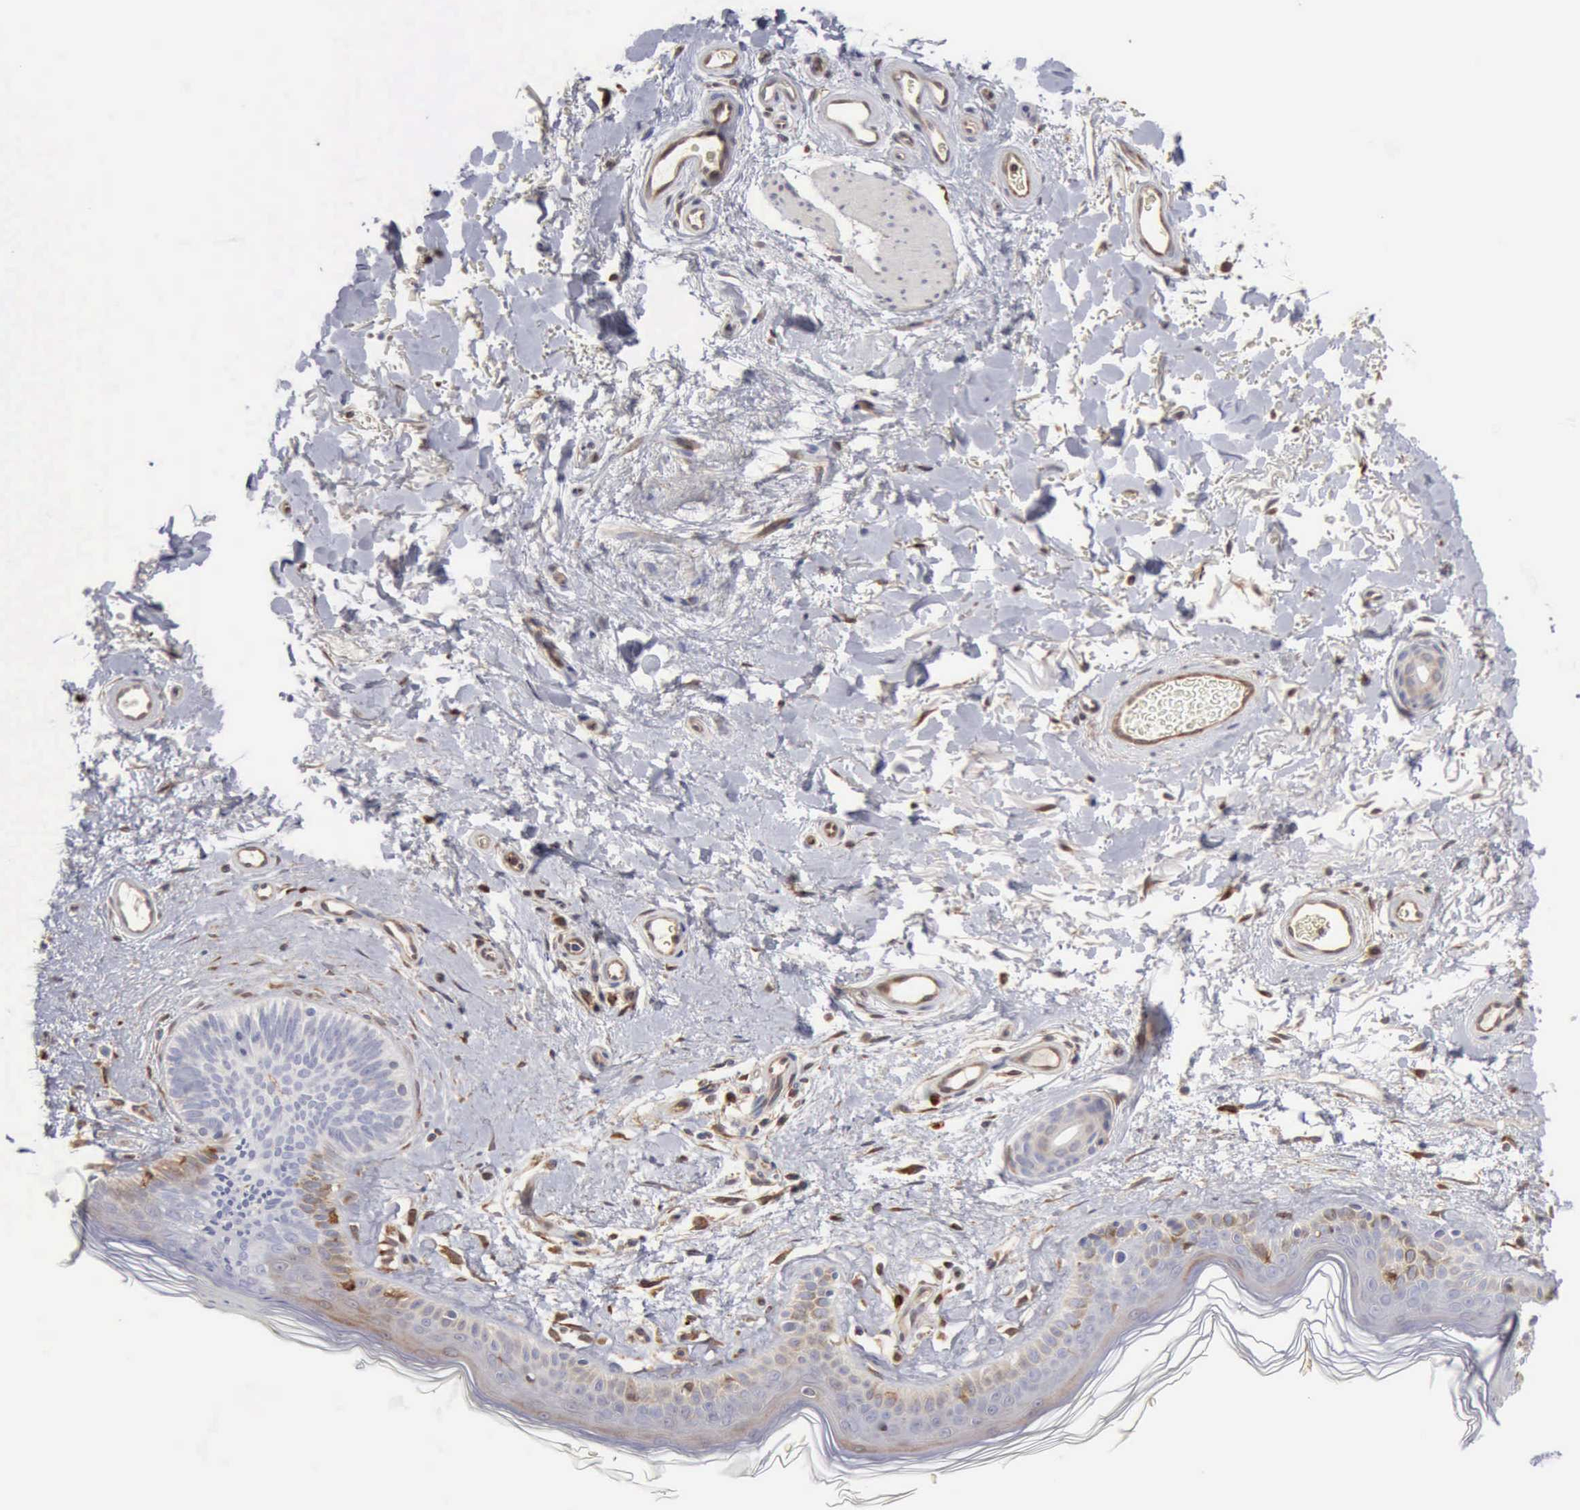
{"staining": {"intensity": "moderate", "quantity": ">75%", "location": "cytoplasmic/membranous"}, "tissue": "skin", "cell_type": "Fibroblasts", "image_type": "normal", "snomed": [{"axis": "morphology", "description": "Normal tissue, NOS"}, {"axis": "topography", "description": "Skin"}], "caption": "A brown stain labels moderate cytoplasmic/membranous positivity of a protein in fibroblasts of unremarkable skin. (Brightfield microscopy of DAB IHC at high magnification).", "gene": "APOL2", "patient": {"sex": "male", "age": 63}}